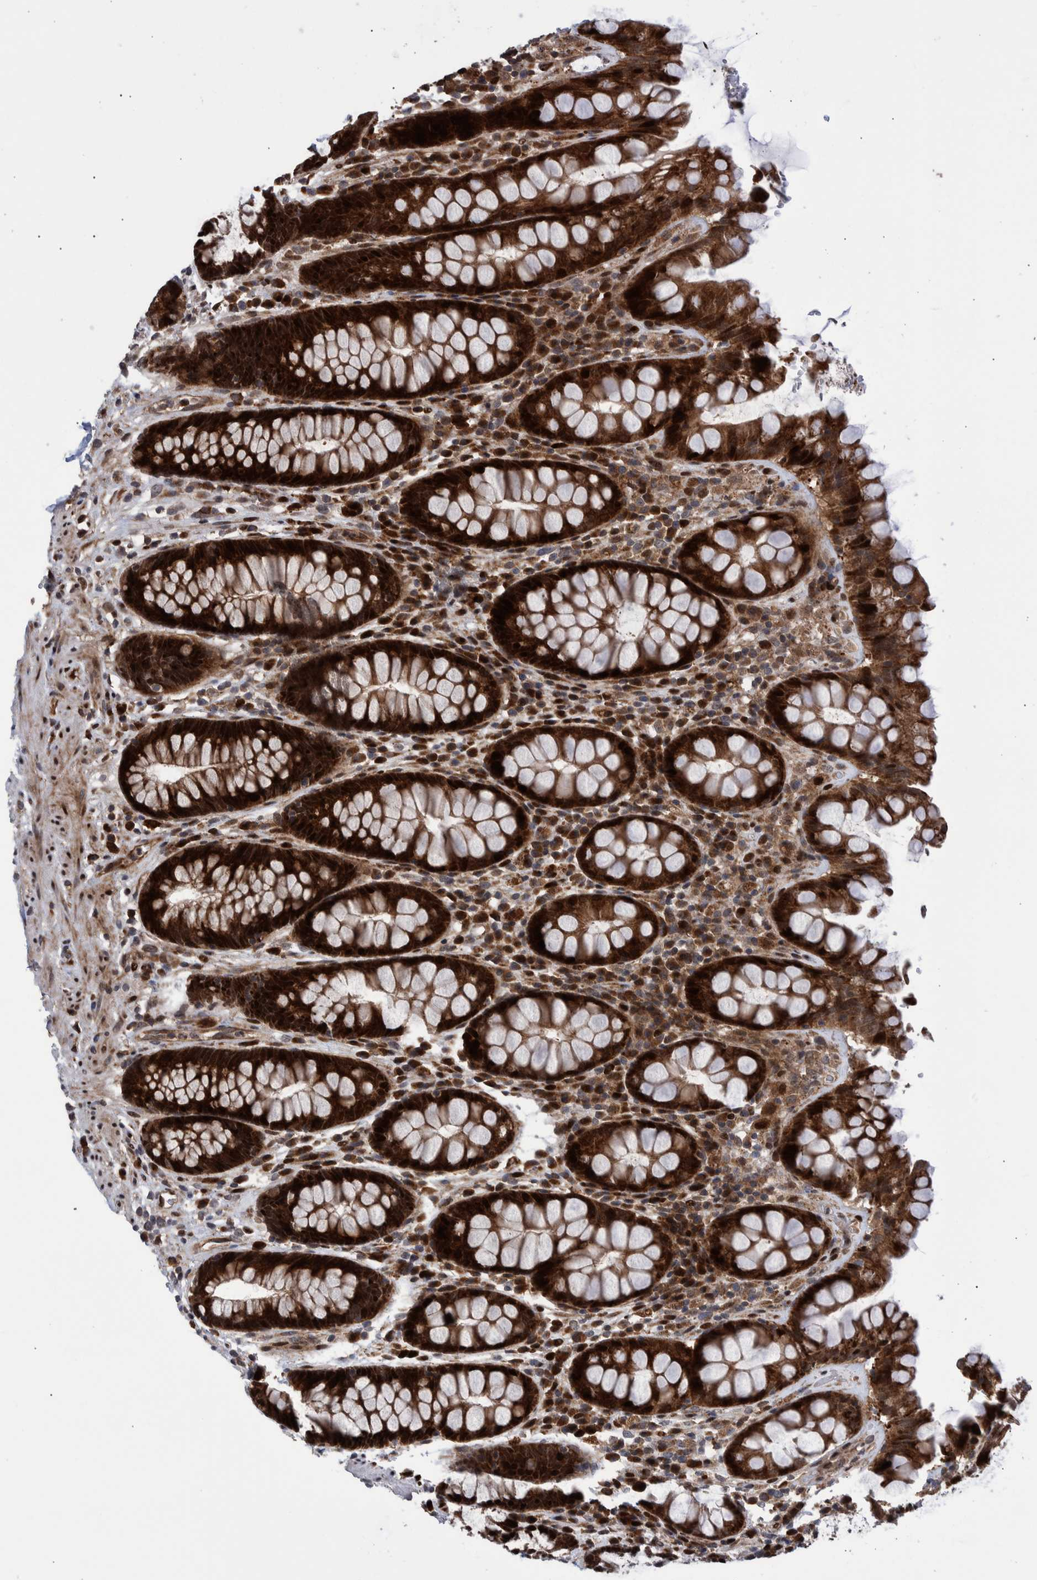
{"staining": {"intensity": "strong", "quantity": ">75%", "location": "cytoplasmic/membranous,nuclear"}, "tissue": "rectum", "cell_type": "Glandular cells", "image_type": "normal", "snomed": [{"axis": "morphology", "description": "Normal tissue, NOS"}, {"axis": "topography", "description": "Rectum"}], "caption": "Immunohistochemical staining of normal human rectum reveals strong cytoplasmic/membranous,nuclear protein staining in approximately >75% of glandular cells. (Stains: DAB (3,3'-diaminobenzidine) in brown, nuclei in blue, Microscopy: brightfield microscopy at high magnification).", "gene": "SHISA6", "patient": {"sex": "male", "age": 64}}